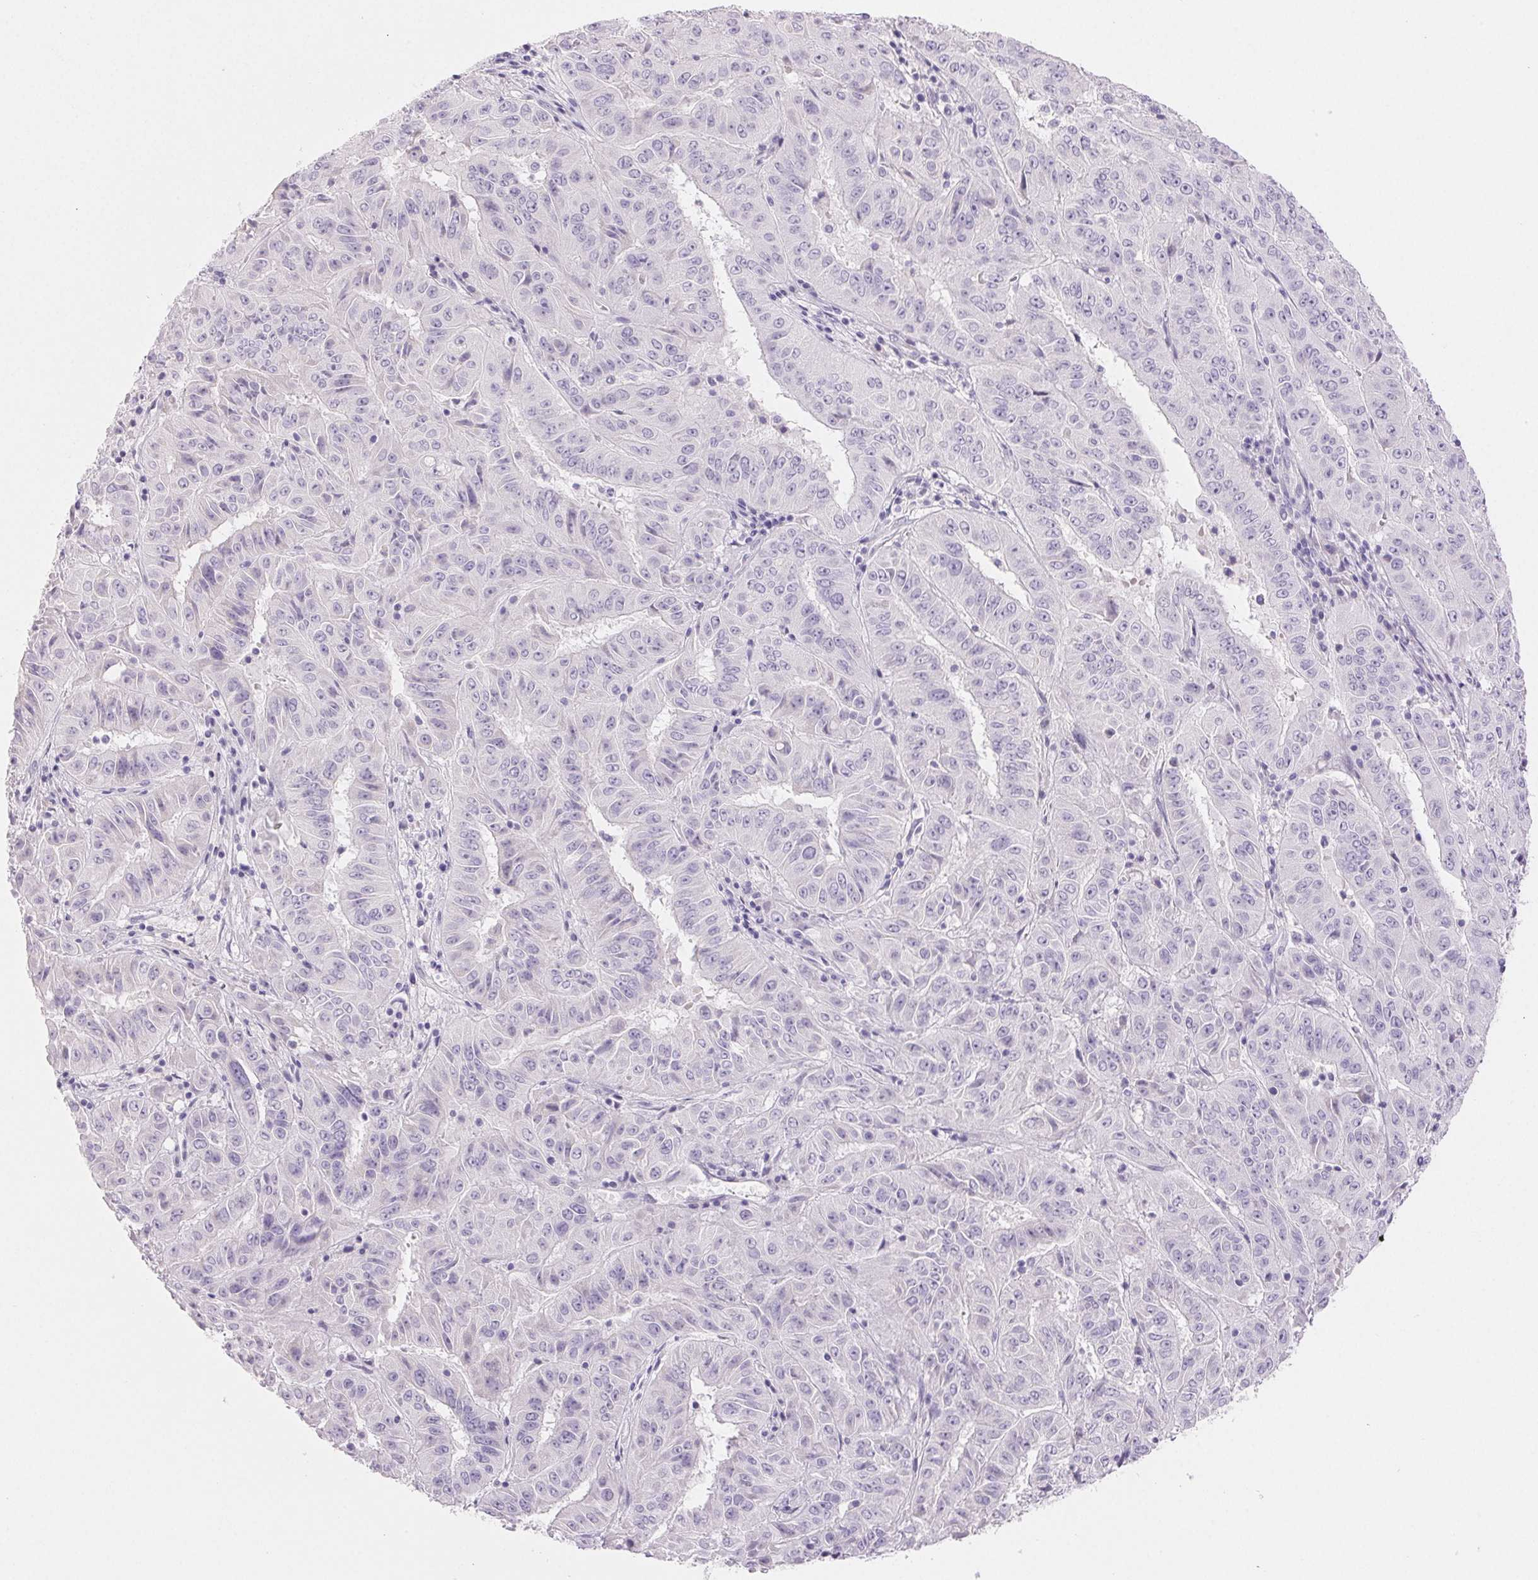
{"staining": {"intensity": "negative", "quantity": "none", "location": "none"}, "tissue": "pancreatic cancer", "cell_type": "Tumor cells", "image_type": "cancer", "snomed": [{"axis": "morphology", "description": "Adenocarcinoma, NOS"}, {"axis": "topography", "description": "Pancreas"}], "caption": "The immunohistochemistry image has no significant positivity in tumor cells of pancreatic adenocarcinoma tissue.", "gene": "BPIFB2", "patient": {"sex": "male", "age": 63}}